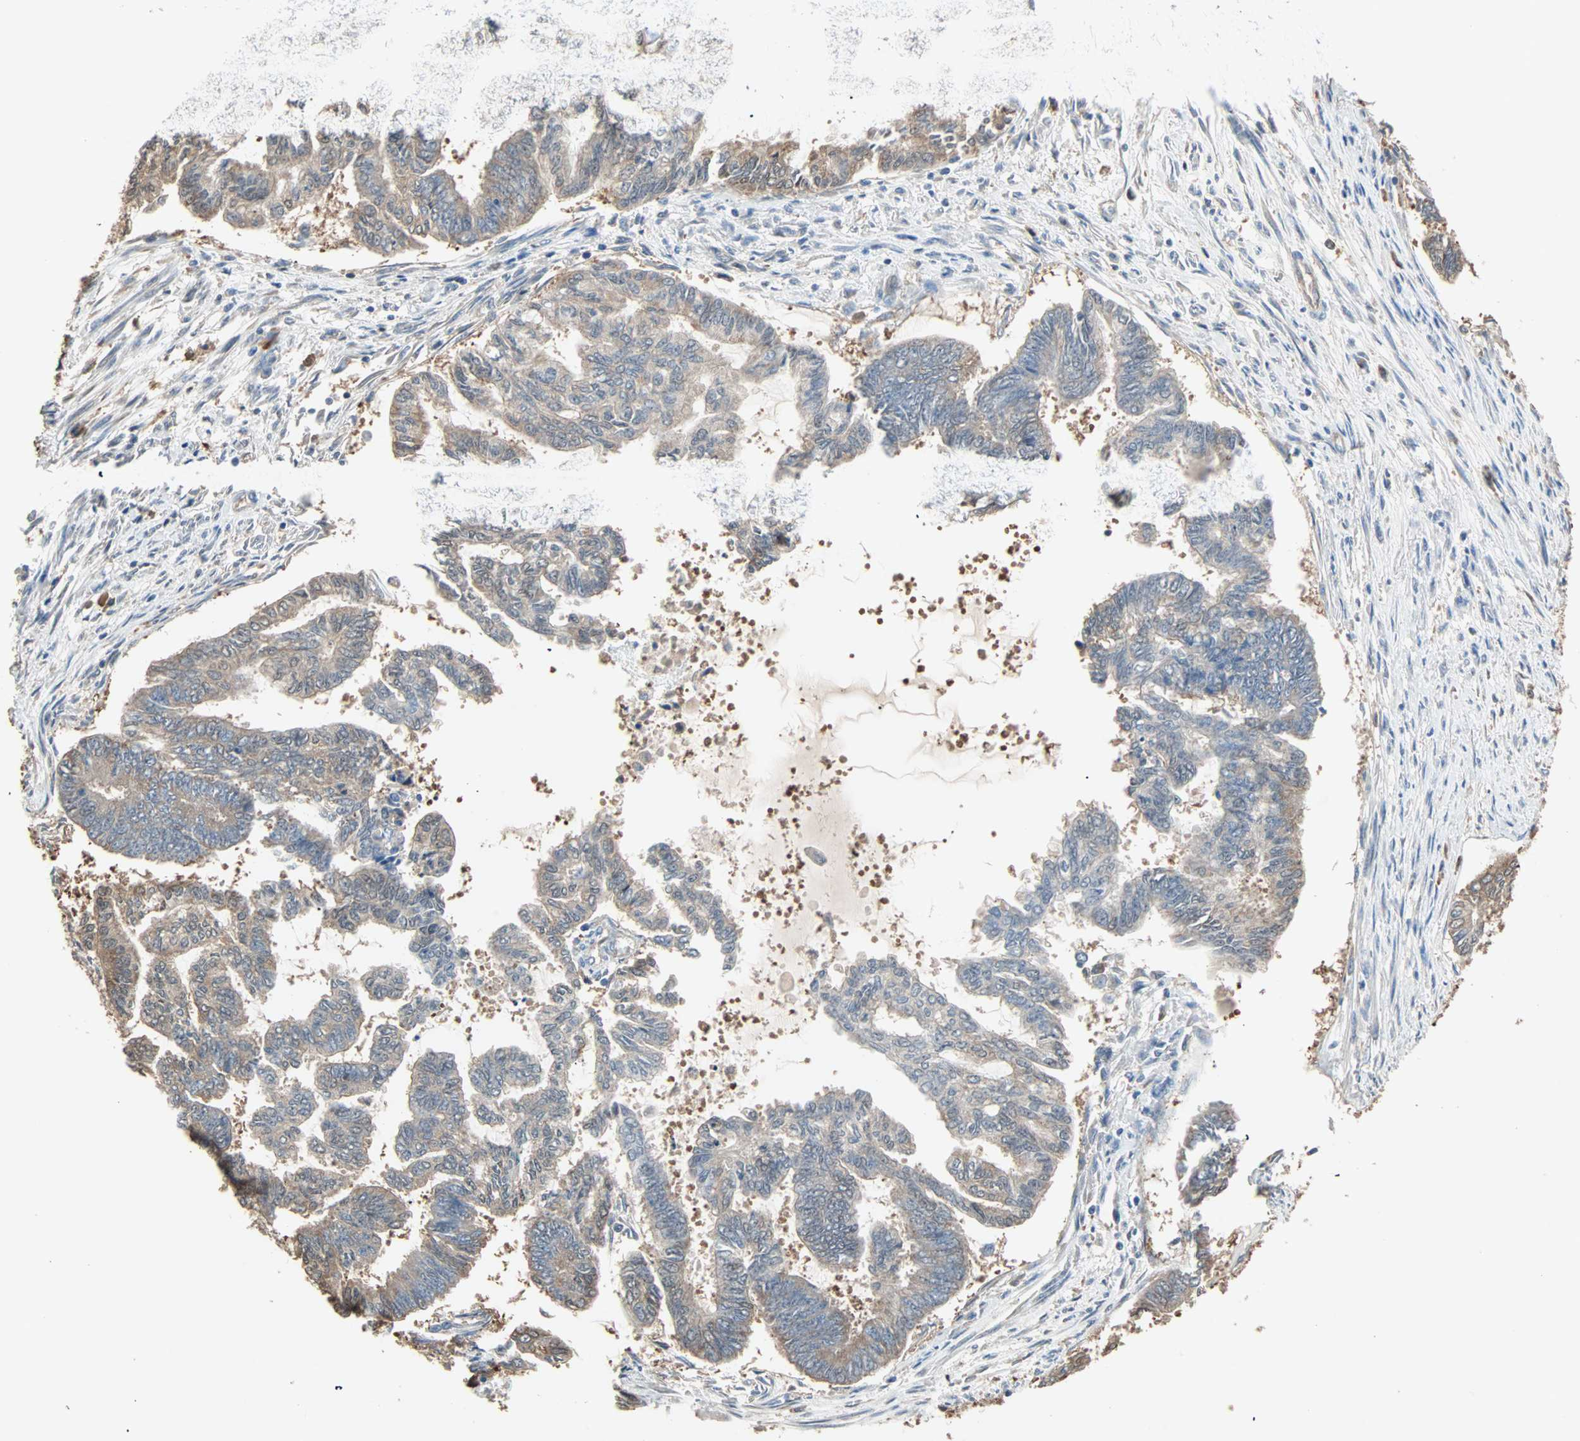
{"staining": {"intensity": "weak", "quantity": "25%-75%", "location": "cytoplasmic/membranous"}, "tissue": "endometrial cancer", "cell_type": "Tumor cells", "image_type": "cancer", "snomed": [{"axis": "morphology", "description": "Adenocarcinoma, NOS"}, {"axis": "topography", "description": "Endometrium"}], "caption": "Protein staining by immunohistochemistry reveals weak cytoplasmic/membranous positivity in about 25%-75% of tumor cells in endometrial cancer.", "gene": "PRDX1", "patient": {"sex": "female", "age": 86}}